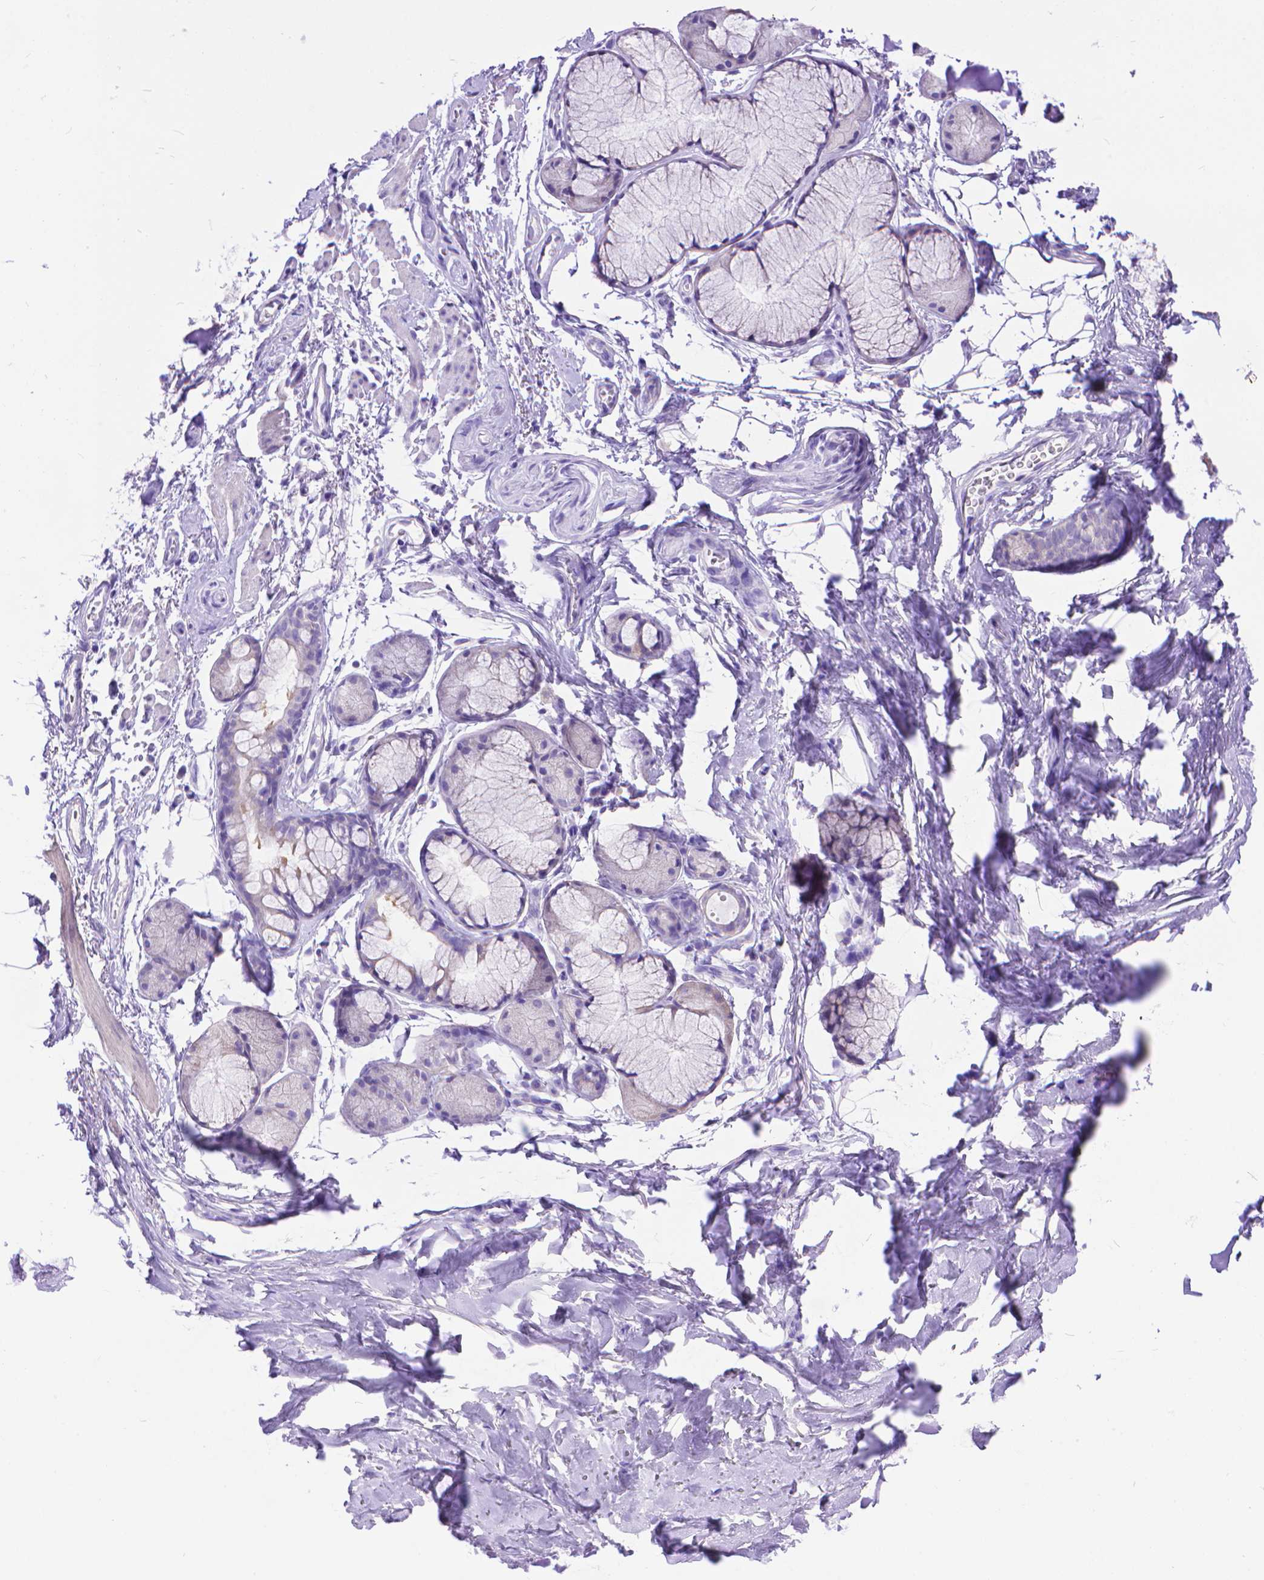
{"staining": {"intensity": "negative", "quantity": "none", "location": "none"}, "tissue": "adipose tissue", "cell_type": "Adipocytes", "image_type": "normal", "snomed": [{"axis": "morphology", "description": "Normal tissue, NOS"}, {"axis": "topography", "description": "Cartilage tissue"}, {"axis": "topography", "description": "Bronchus"}], "caption": "Adipocytes show no significant protein staining in unremarkable adipose tissue.", "gene": "DHRS2", "patient": {"sex": "female", "age": 79}}